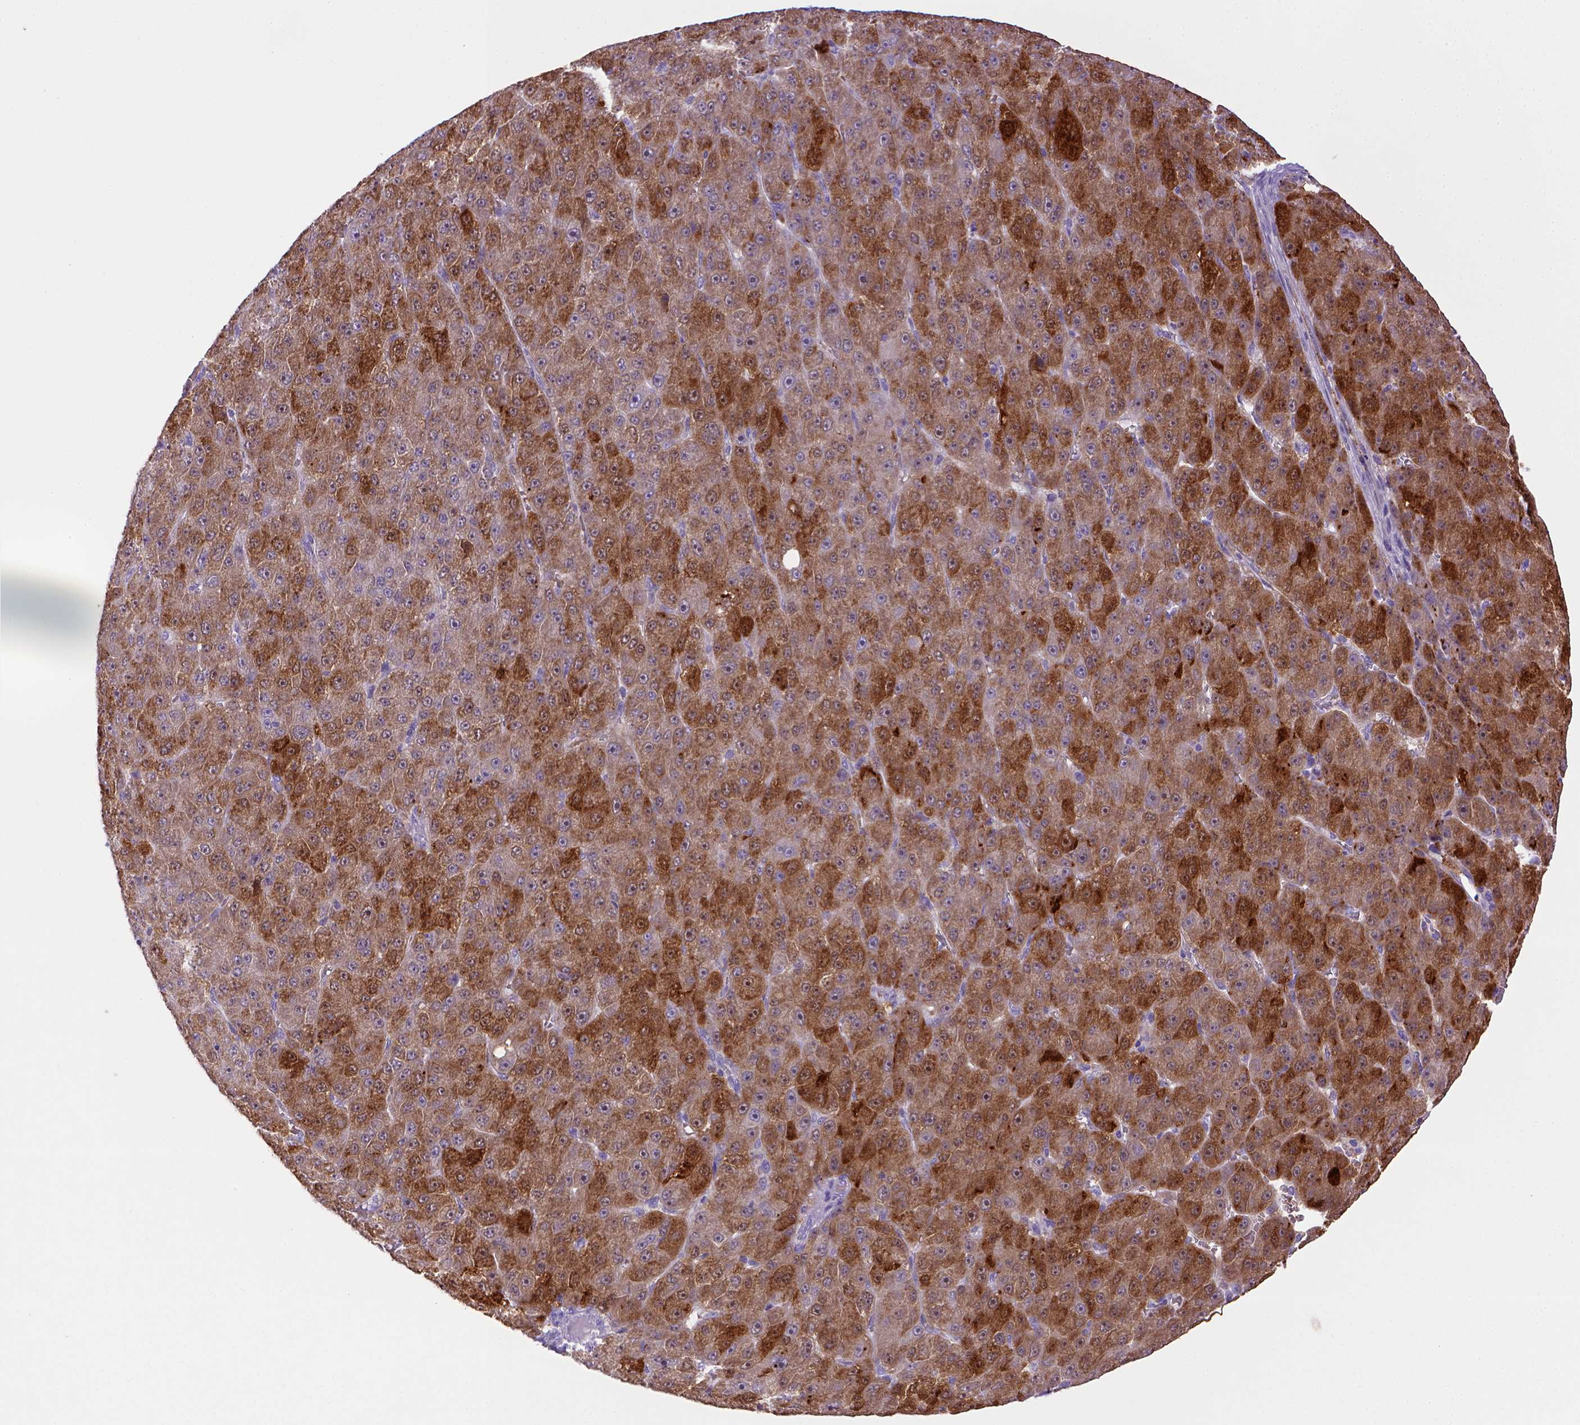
{"staining": {"intensity": "moderate", "quantity": ">75%", "location": "cytoplasmic/membranous"}, "tissue": "liver cancer", "cell_type": "Tumor cells", "image_type": "cancer", "snomed": [{"axis": "morphology", "description": "Carcinoma, Hepatocellular, NOS"}, {"axis": "topography", "description": "Liver"}], "caption": "Hepatocellular carcinoma (liver) stained with a brown dye demonstrates moderate cytoplasmic/membranous positive expression in about >75% of tumor cells.", "gene": "BAAT", "patient": {"sex": "male", "age": 67}}